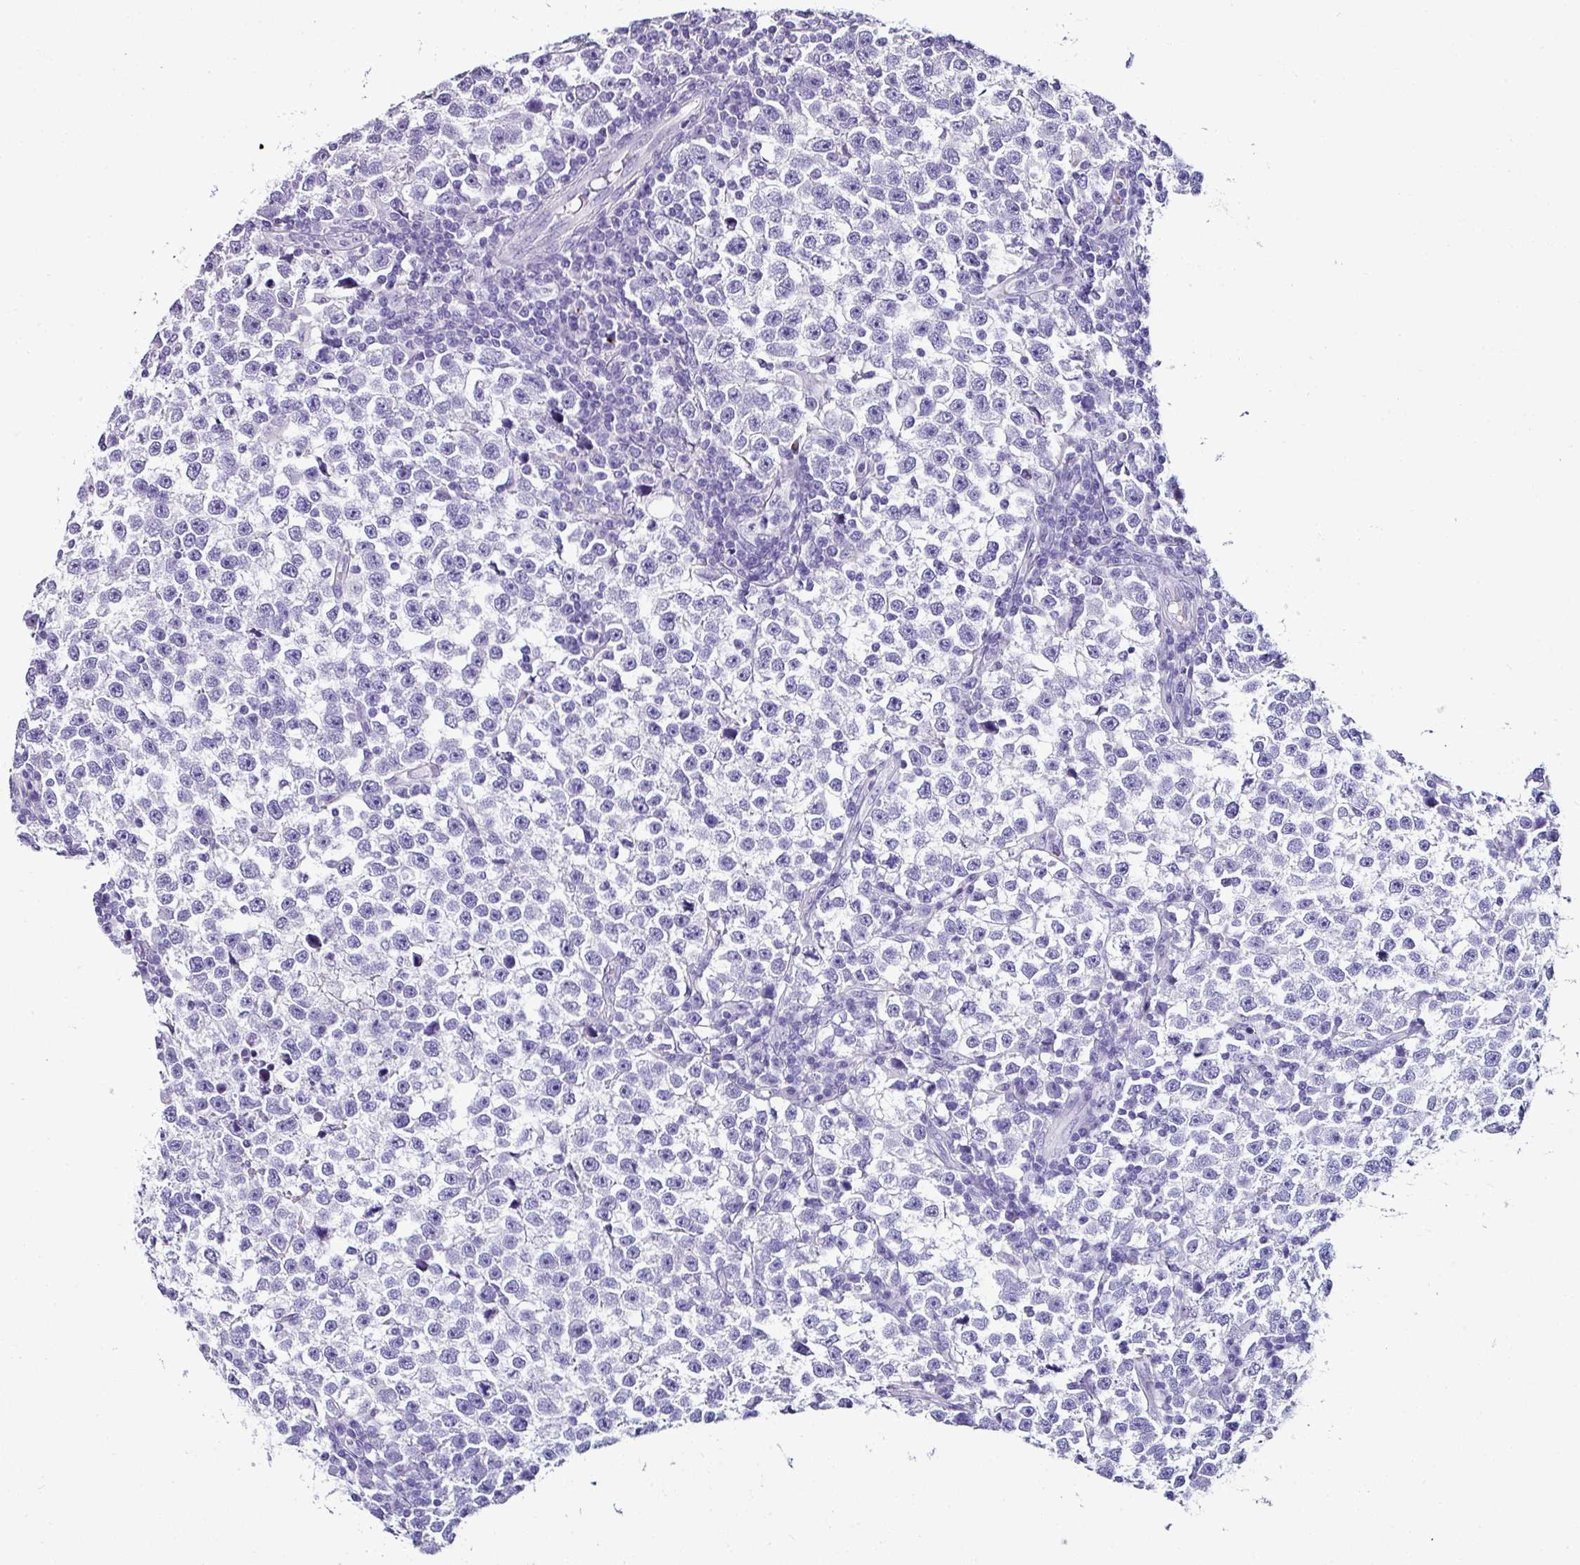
{"staining": {"intensity": "negative", "quantity": "none", "location": "none"}, "tissue": "testis cancer", "cell_type": "Tumor cells", "image_type": "cancer", "snomed": [{"axis": "morphology", "description": "Normal tissue, NOS"}, {"axis": "morphology", "description": "Seminoma, NOS"}, {"axis": "topography", "description": "Testis"}], "caption": "Tumor cells are negative for brown protein staining in testis cancer. (DAB (3,3'-diaminobenzidine) immunohistochemistry (IHC) with hematoxylin counter stain).", "gene": "NAPSA", "patient": {"sex": "male", "age": 43}}